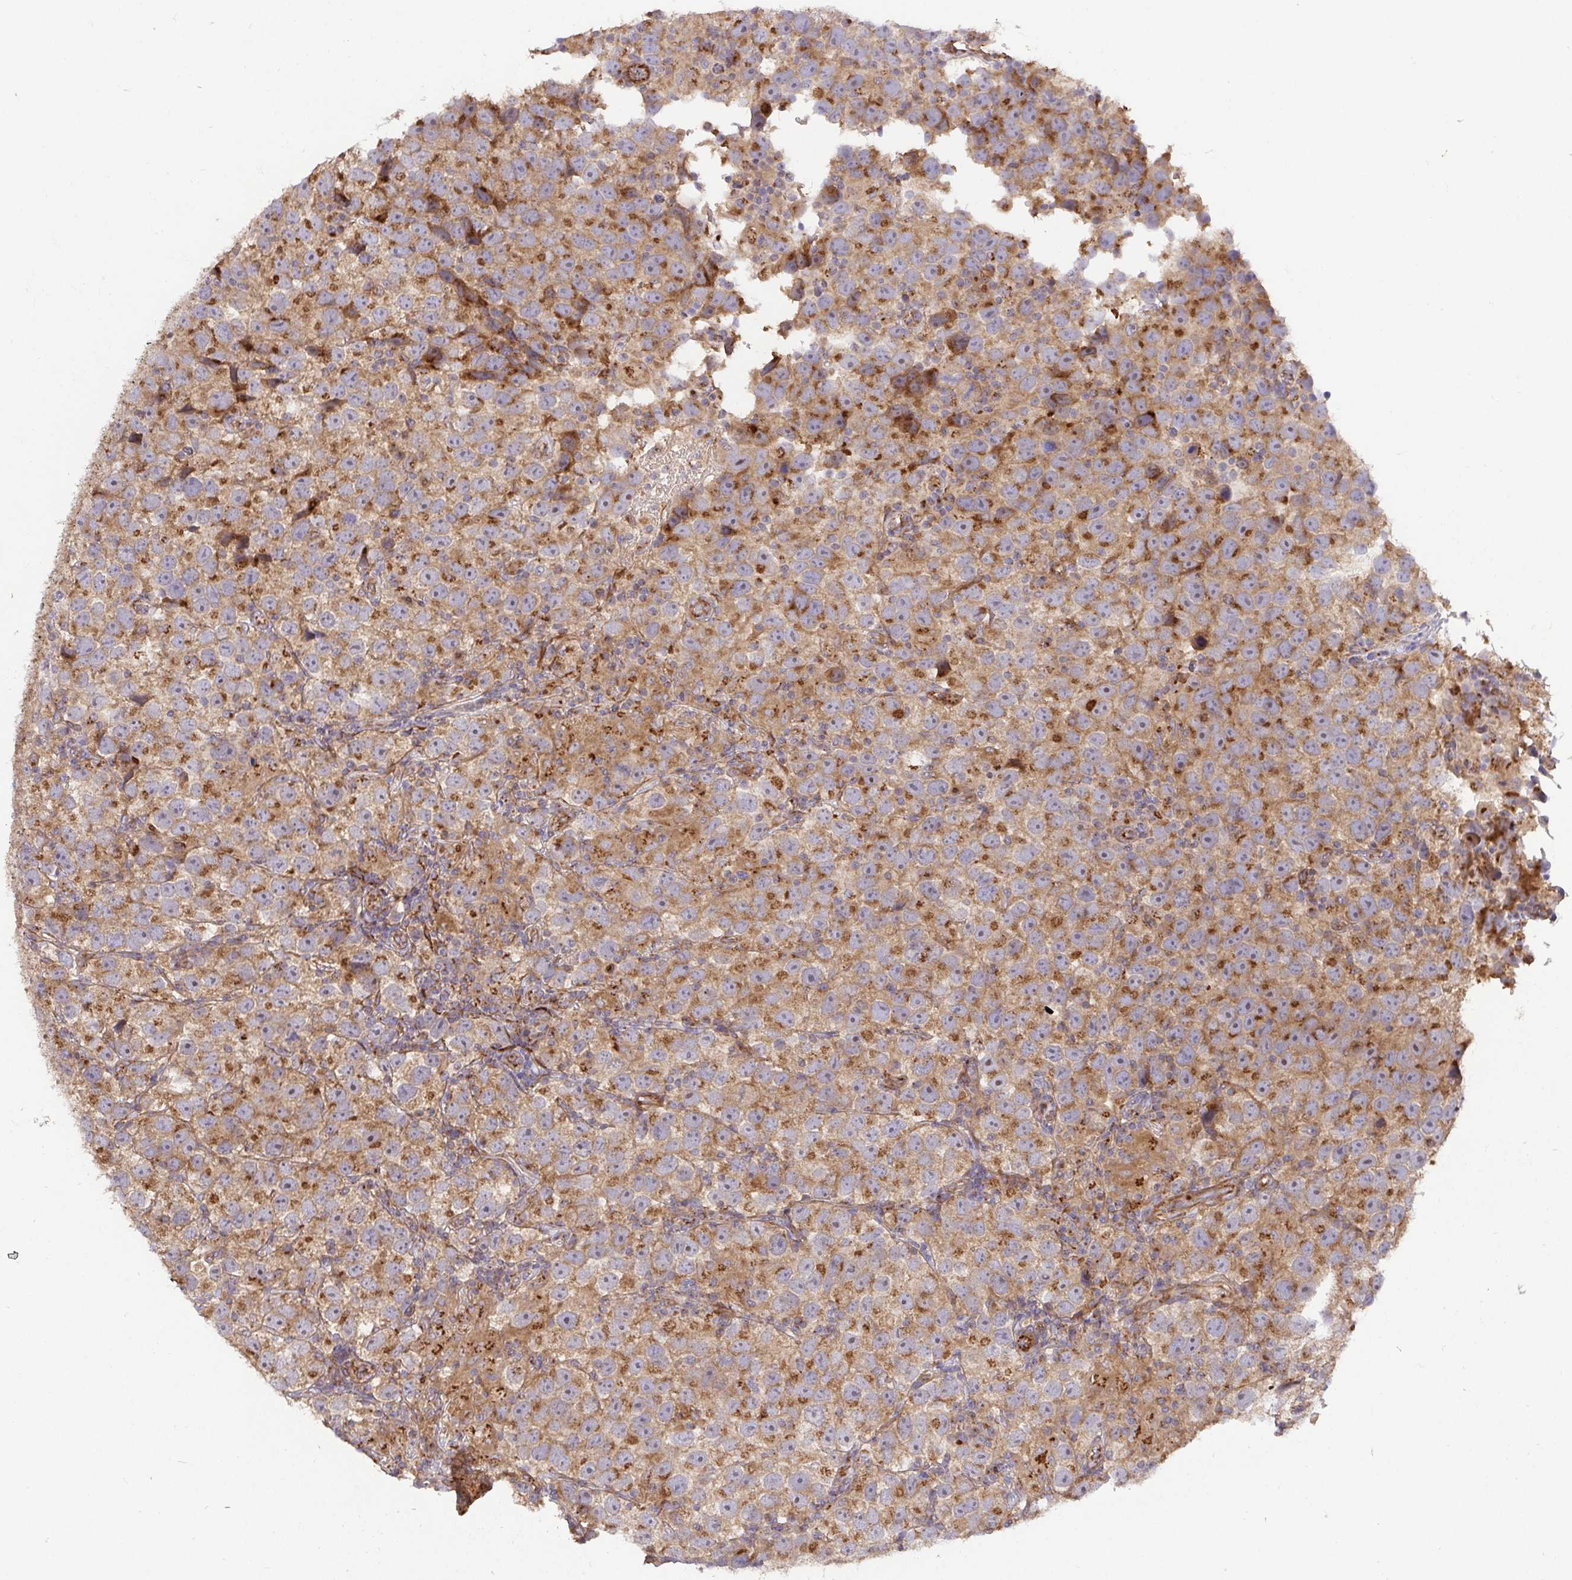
{"staining": {"intensity": "moderate", "quantity": ">75%", "location": "cytoplasmic/membranous"}, "tissue": "testis cancer", "cell_type": "Tumor cells", "image_type": "cancer", "snomed": [{"axis": "morphology", "description": "Seminoma, NOS"}, {"axis": "topography", "description": "Testis"}], "caption": "Moderate cytoplasmic/membranous protein expression is seen in approximately >75% of tumor cells in testis cancer (seminoma).", "gene": "TM9SF4", "patient": {"sex": "male", "age": 26}}